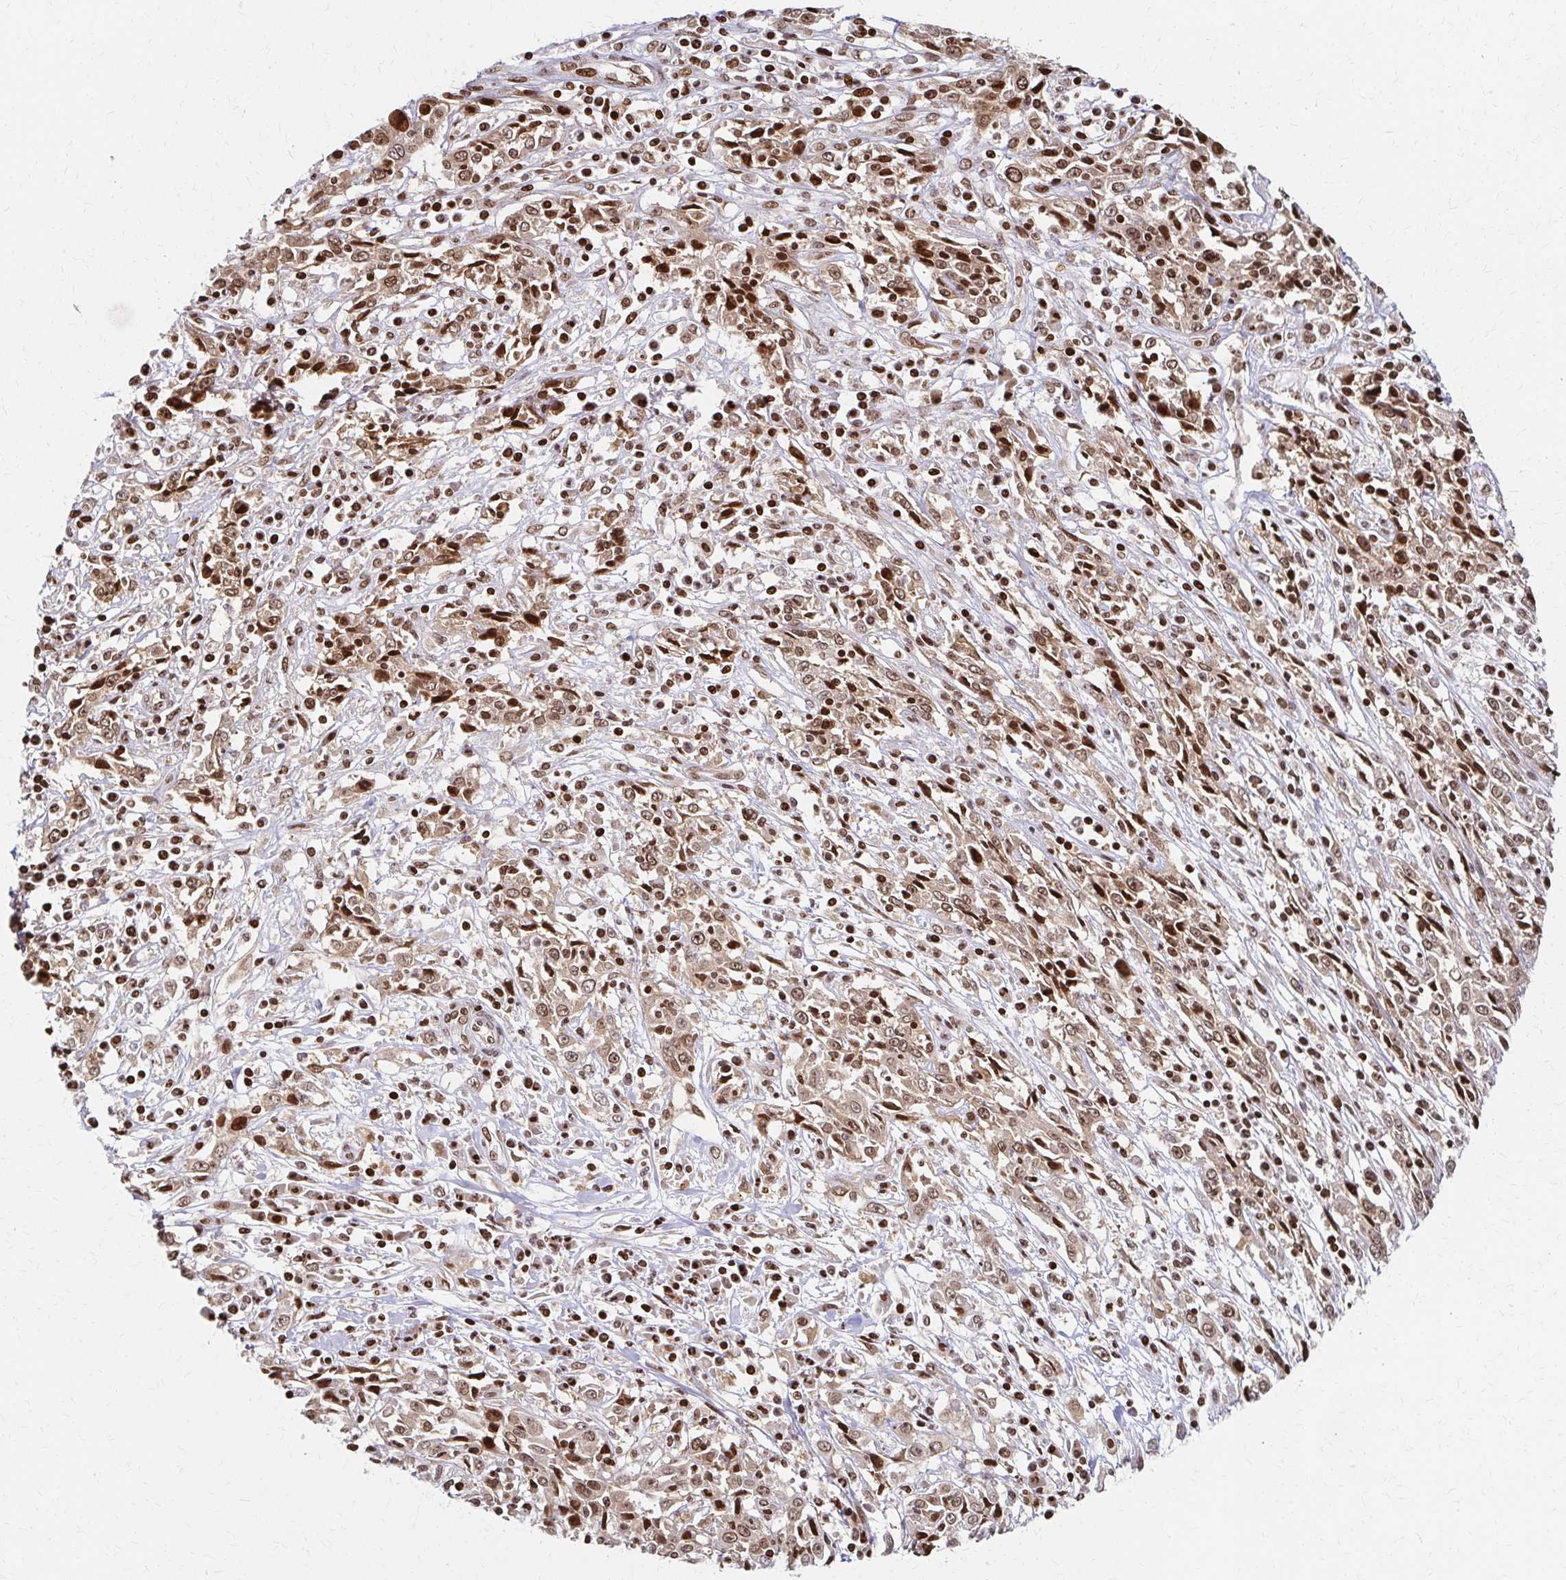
{"staining": {"intensity": "moderate", "quantity": ">75%", "location": "cytoplasmic/membranous,nuclear"}, "tissue": "cervical cancer", "cell_type": "Tumor cells", "image_type": "cancer", "snomed": [{"axis": "morphology", "description": "Adenocarcinoma, NOS"}, {"axis": "topography", "description": "Cervix"}], "caption": "Adenocarcinoma (cervical) stained with a protein marker displays moderate staining in tumor cells.", "gene": "PSMD7", "patient": {"sex": "female", "age": 40}}